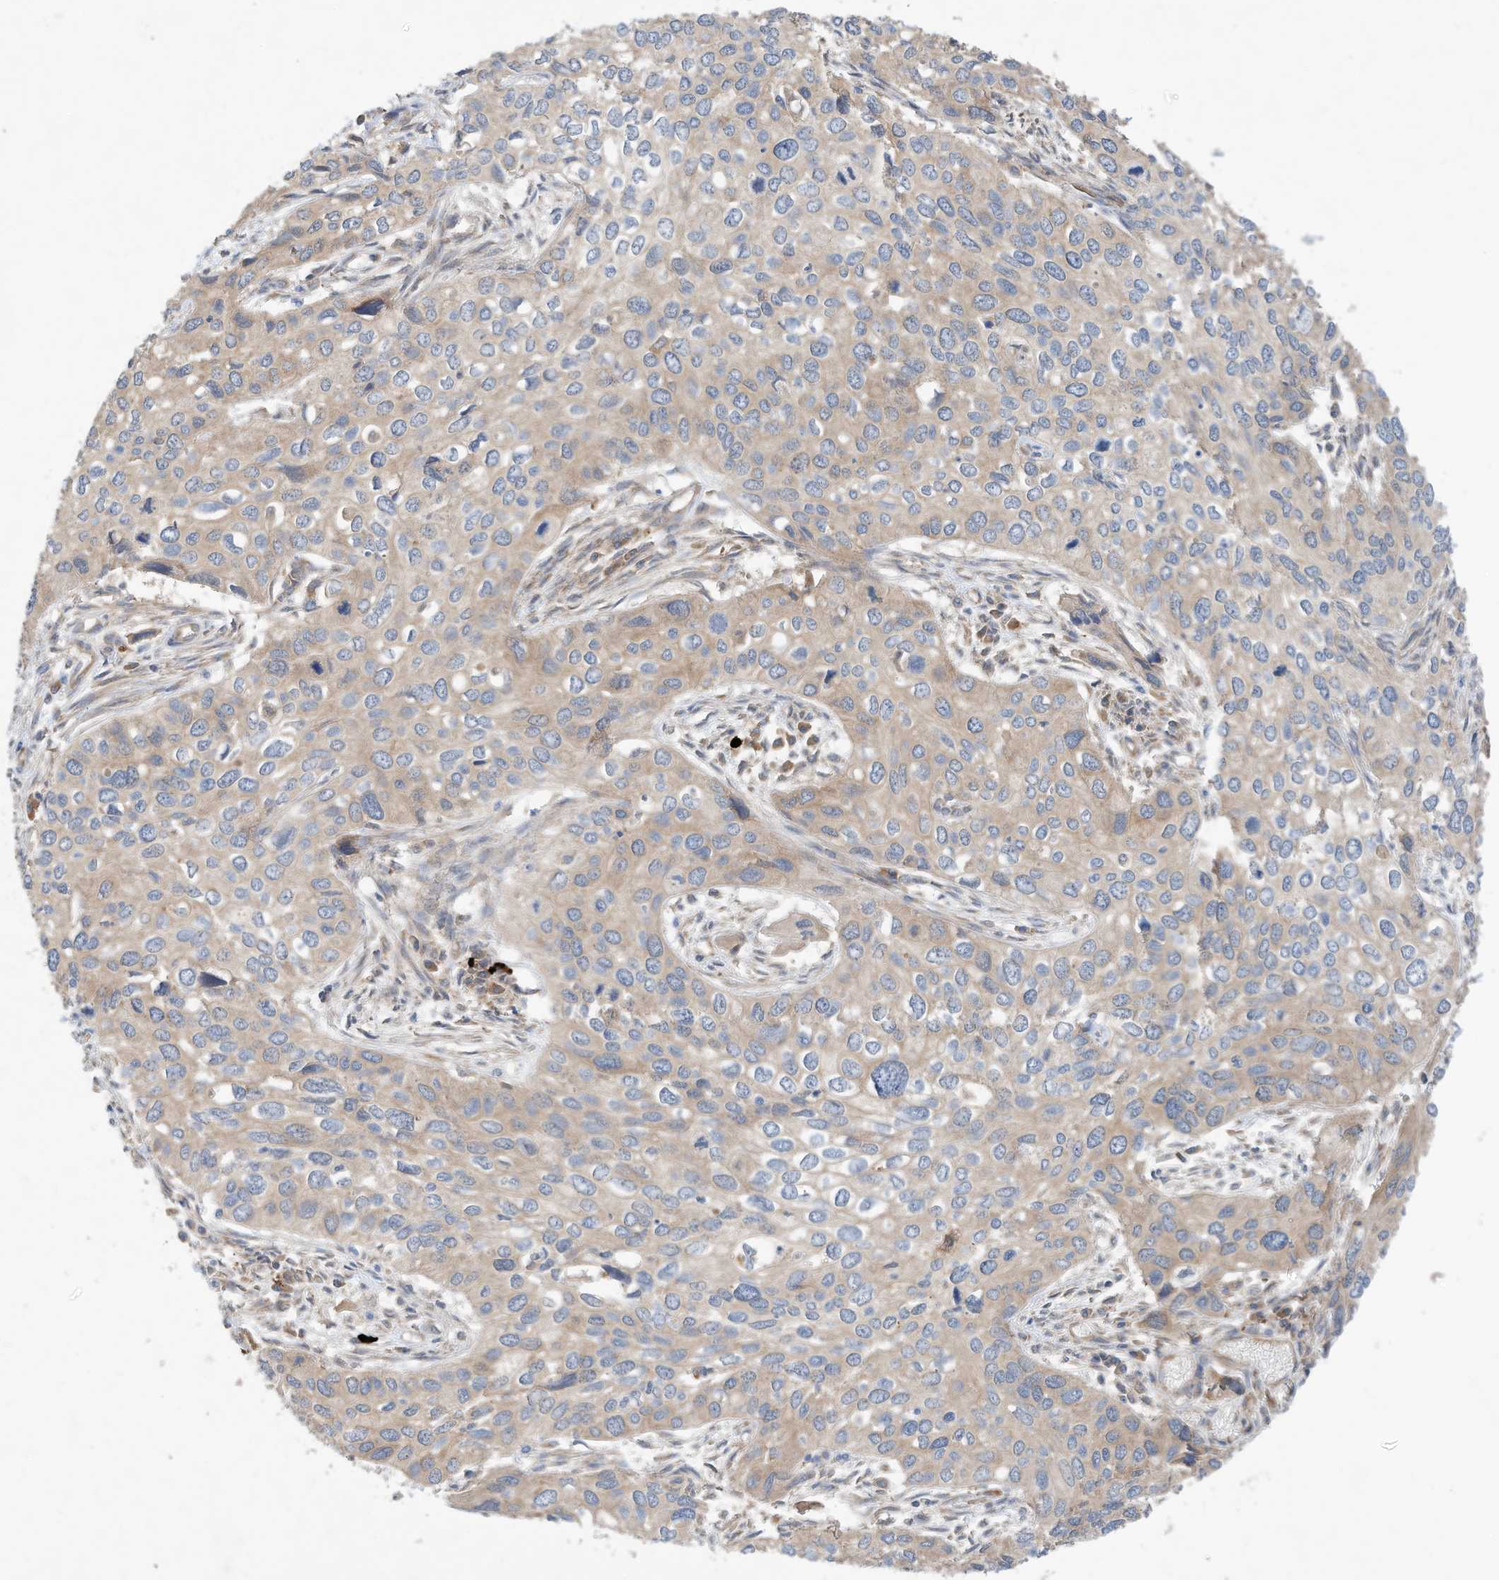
{"staining": {"intensity": "moderate", "quantity": "25%-75%", "location": "cytoplasmic/membranous"}, "tissue": "cervical cancer", "cell_type": "Tumor cells", "image_type": "cancer", "snomed": [{"axis": "morphology", "description": "Squamous cell carcinoma, NOS"}, {"axis": "topography", "description": "Cervix"}], "caption": "Cervical cancer was stained to show a protein in brown. There is medium levels of moderate cytoplasmic/membranous staining in approximately 25%-75% of tumor cells. Using DAB (brown) and hematoxylin (blue) stains, captured at high magnification using brightfield microscopy.", "gene": "CPAMD8", "patient": {"sex": "female", "age": 55}}